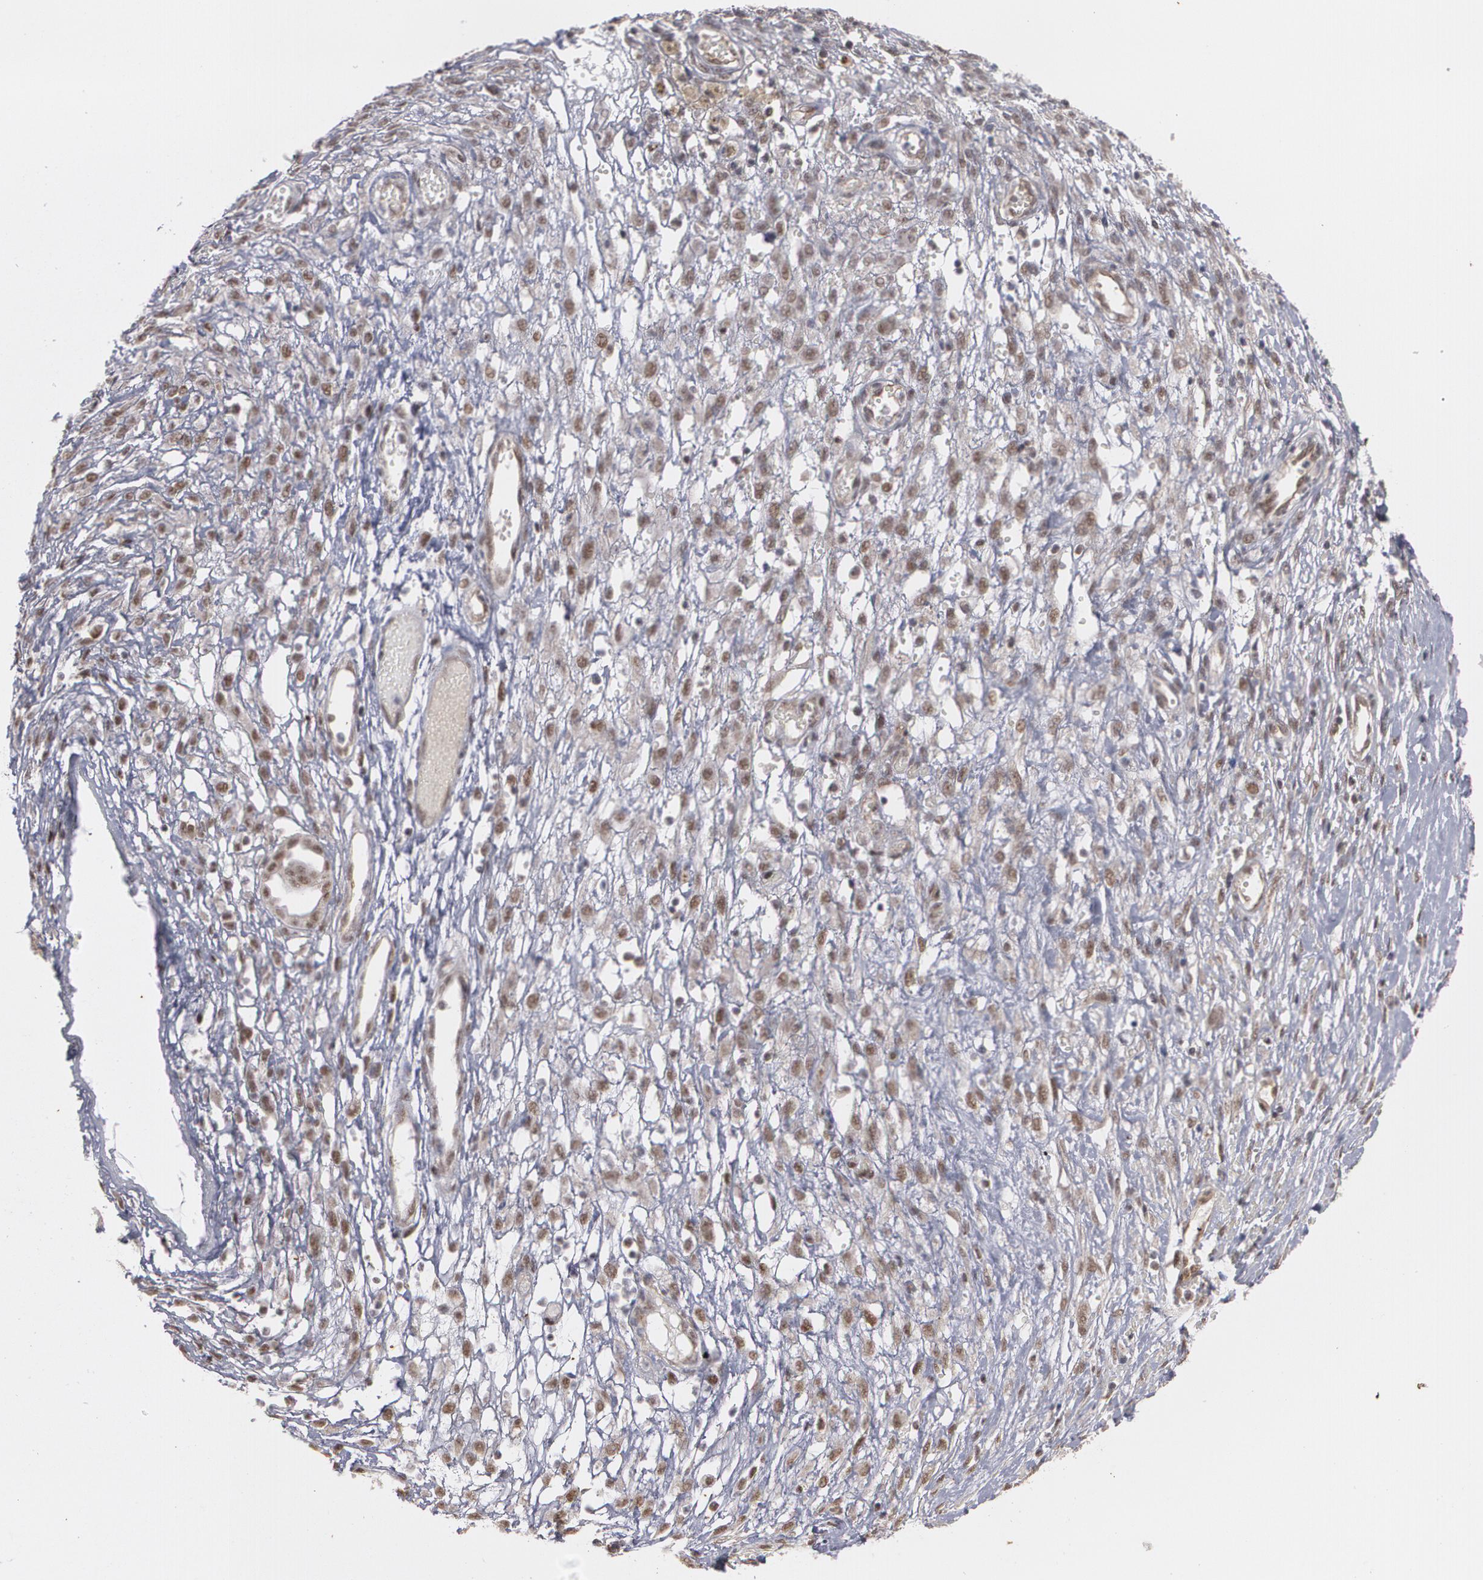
{"staining": {"intensity": "weak", "quantity": ">75%", "location": "nuclear"}, "tissue": "ovarian cancer", "cell_type": "Tumor cells", "image_type": "cancer", "snomed": [{"axis": "morphology", "description": "Carcinoma, endometroid"}, {"axis": "topography", "description": "Ovary"}], "caption": "Protein positivity by immunohistochemistry (IHC) exhibits weak nuclear positivity in approximately >75% of tumor cells in ovarian cancer.", "gene": "ZNF75A", "patient": {"sex": "female", "age": 42}}